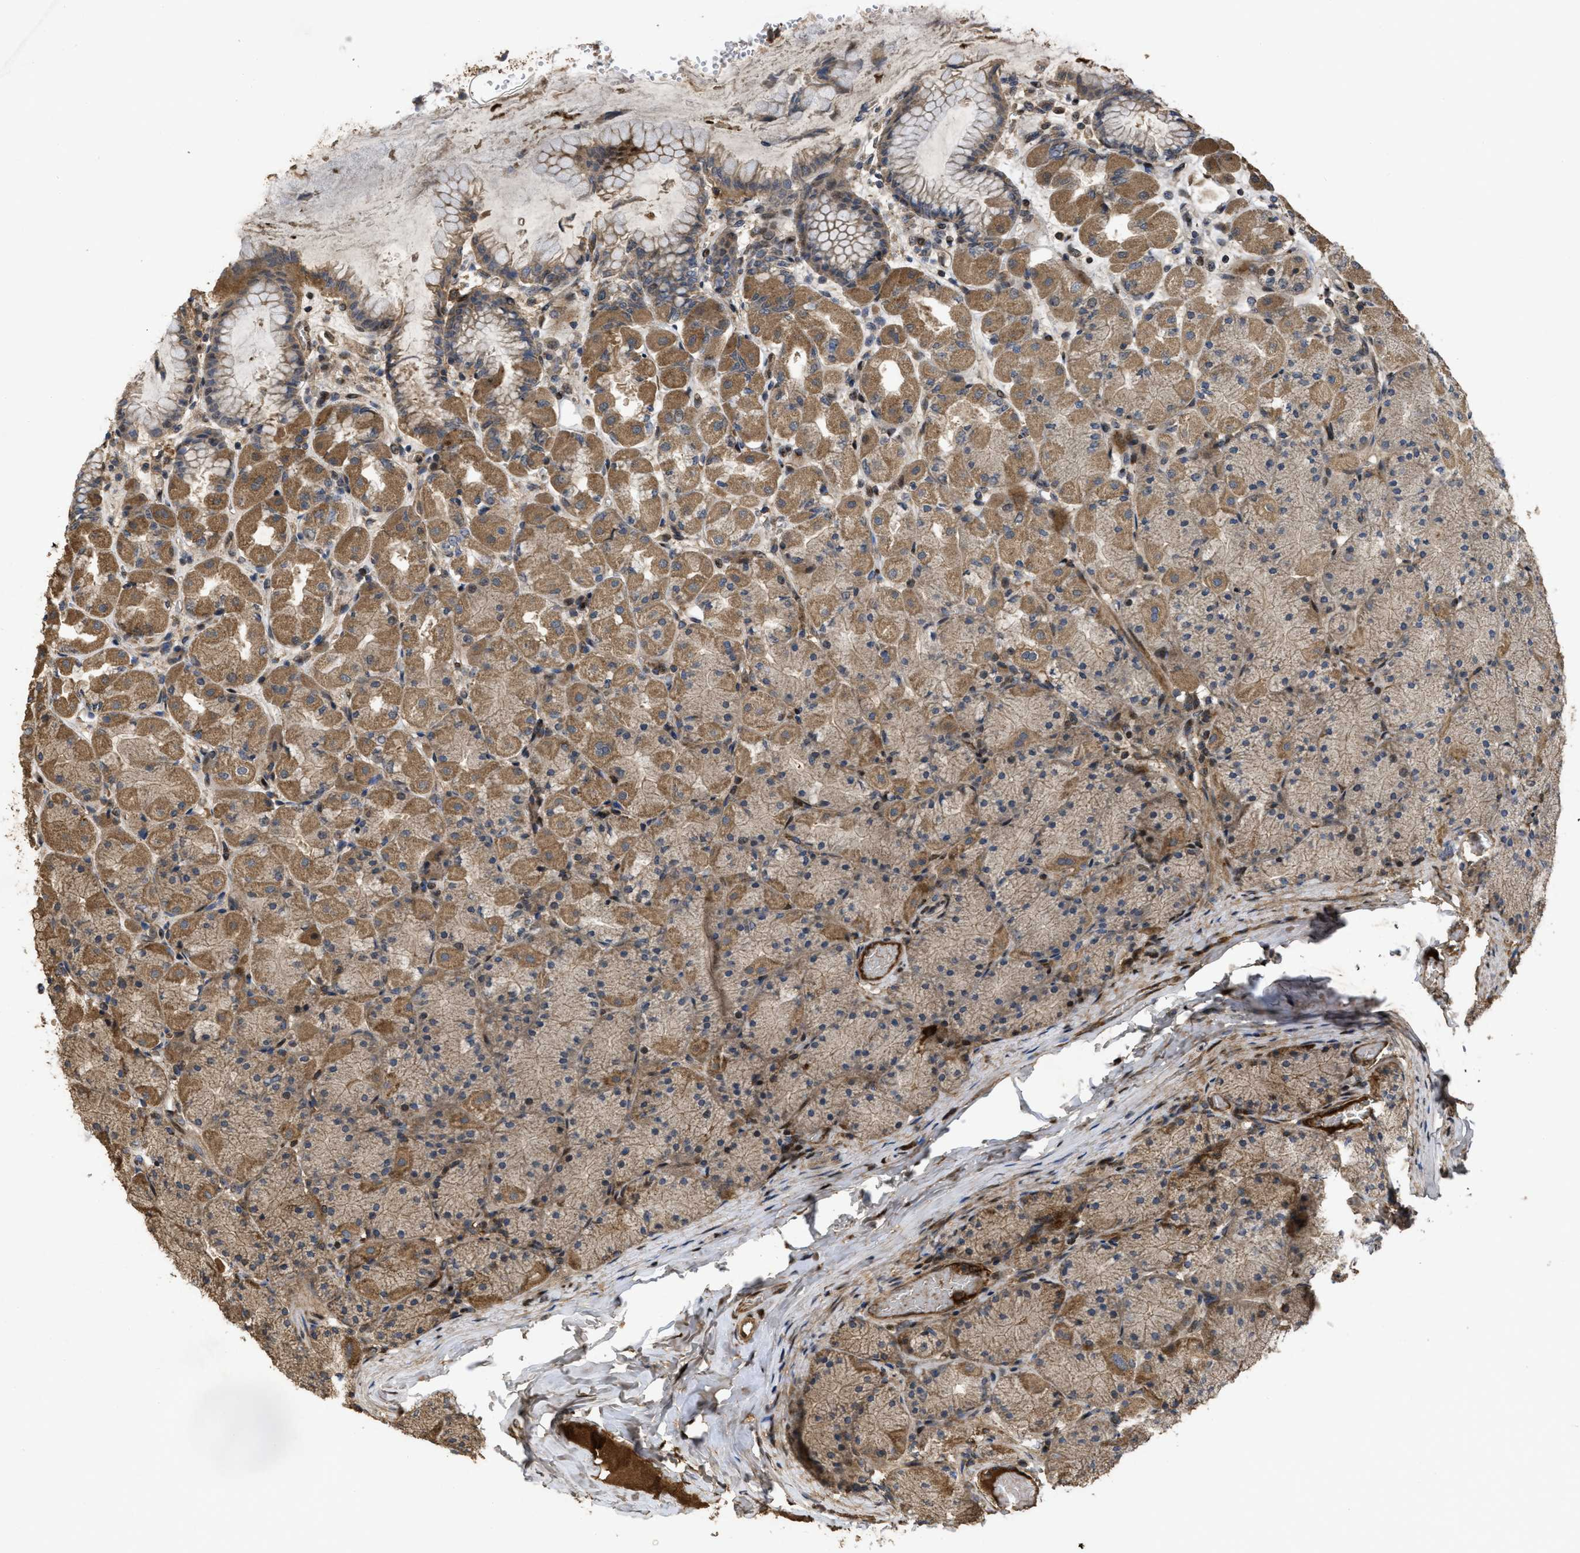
{"staining": {"intensity": "moderate", "quantity": ">75%", "location": "cytoplasmic/membranous,nuclear"}, "tissue": "stomach", "cell_type": "Glandular cells", "image_type": "normal", "snomed": [{"axis": "morphology", "description": "Normal tissue, NOS"}, {"axis": "topography", "description": "Stomach, upper"}], "caption": "About >75% of glandular cells in unremarkable stomach demonstrate moderate cytoplasmic/membranous,nuclear protein staining as visualized by brown immunohistochemical staining.", "gene": "CBR3", "patient": {"sex": "female", "age": 56}}